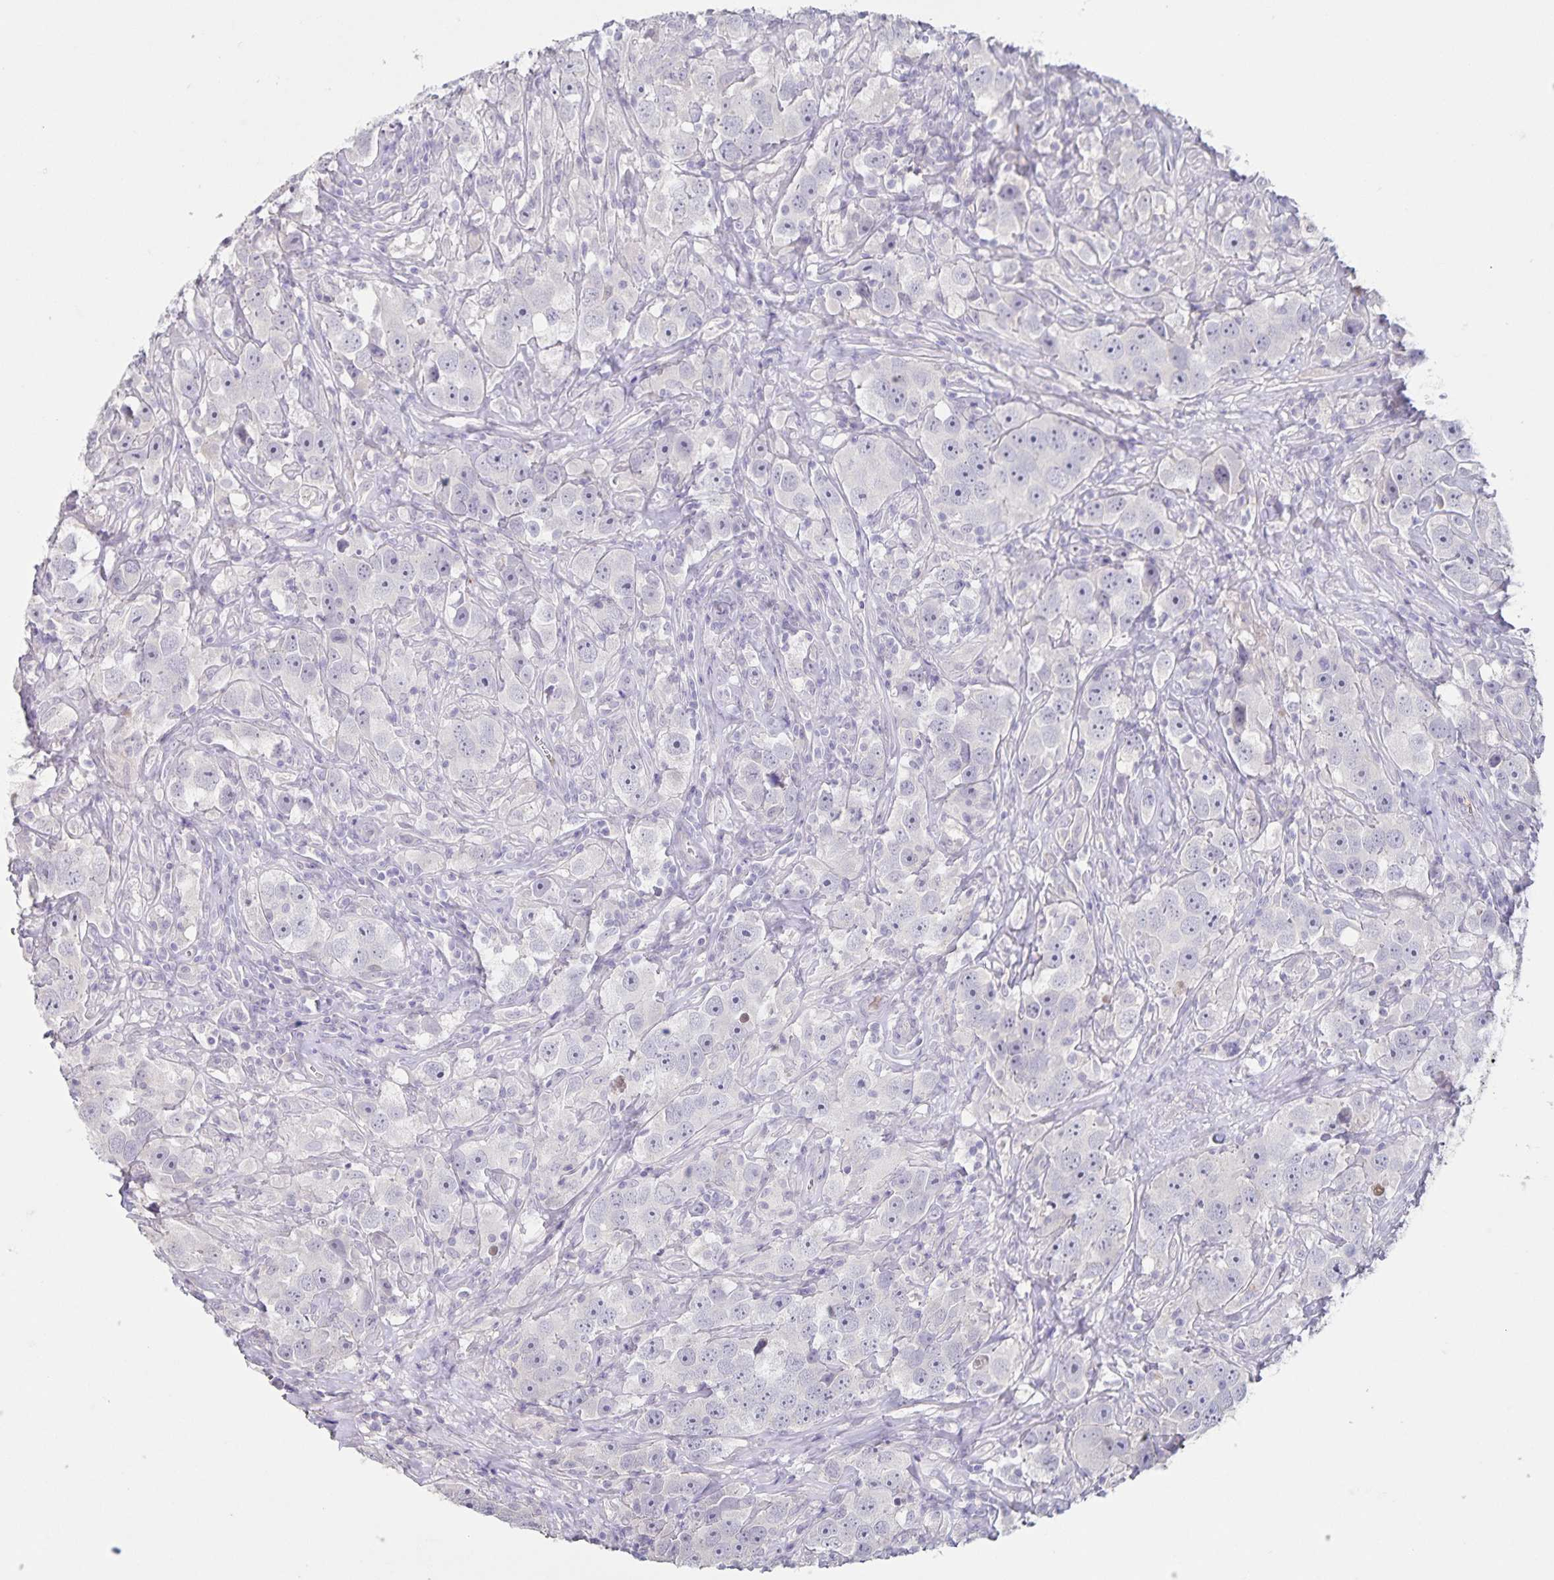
{"staining": {"intensity": "negative", "quantity": "none", "location": "none"}, "tissue": "testis cancer", "cell_type": "Tumor cells", "image_type": "cancer", "snomed": [{"axis": "morphology", "description": "Seminoma, NOS"}, {"axis": "topography", "description": "Testis"}], "caption": "DAB immunohistochemical staining of testis cancer (seminoma) shows no significant expression in tumor cells.", "gene": "INSL5", "patient": {"sex": "male", "age": 49}}